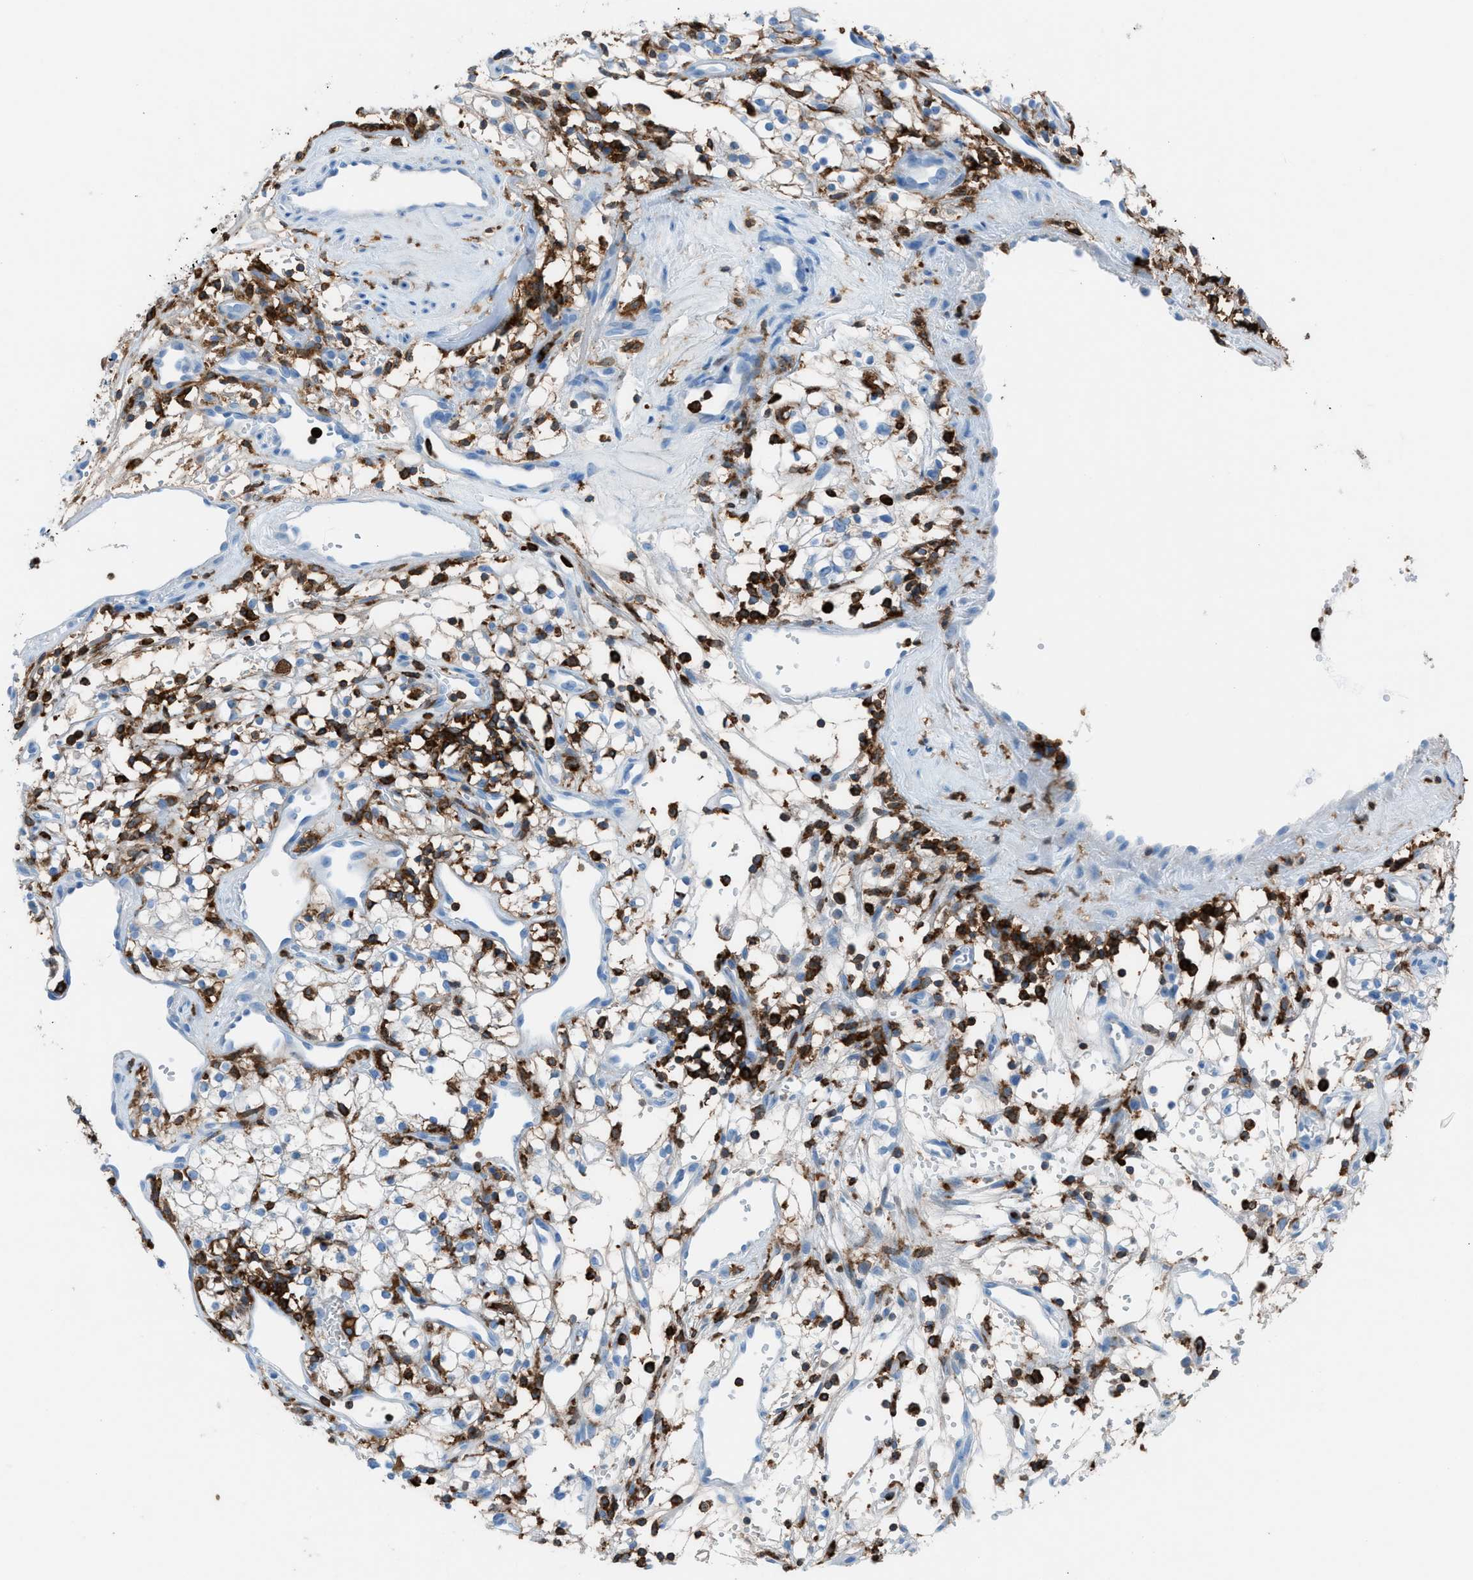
{"staining": {"intensity": "negative", "quantity": "none", "location": "none"}, "tissue": "renal cancer", "cell_type": "Tumor cells", "image_type": "cancer", "snomed": [{"axis": "morphology", "description": "Adenocarcinoma, NOS"}, {"axis": "topography", "description": "Kidney"}], "caption": "This is an immunohistochemistry histopathology image of renal adenocarcinoma. There is no expression in tumor cells.", "gene": "ITGB2", "patient": {"sex": "male", "age": 59}}